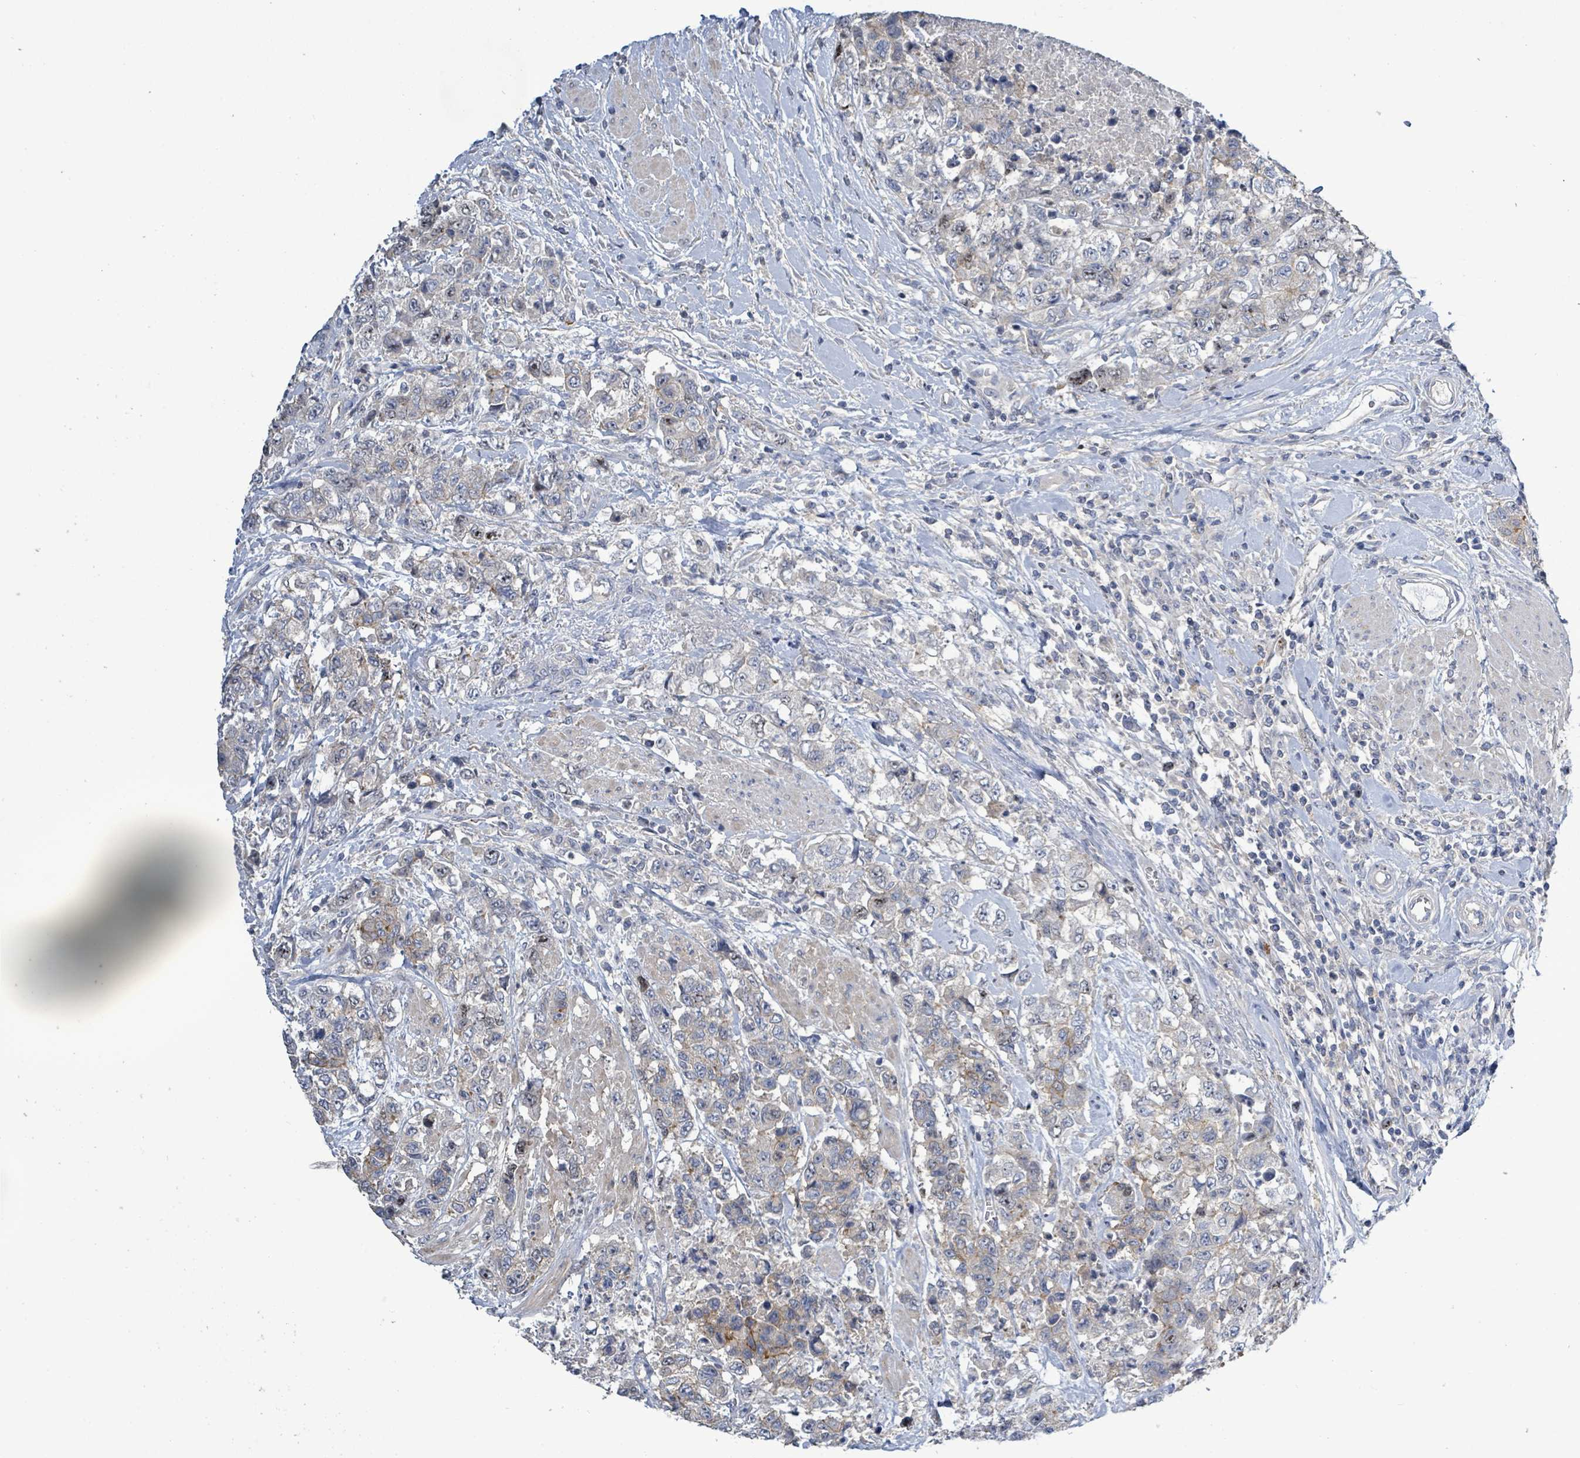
{"staining": {"intensity": "weak", "quantity": "<25%", "location": "cytoplasmic/membranous,nuclear"}, "tissue": "urothelial cancer", "cell_type": "Tumor cells", "image_type": "cancer", "snomed": [{"axis": "morphology", "description": "Urothelial carcinoma, High grade"}, {"axis": "topography", "description": "Urinary bladder"}], "caption": "The micrograph displays no significant staining in tumor cells of urothelial cancer.", "gene": "KRAS", "patient": {"sex": "female", "age": 78}}